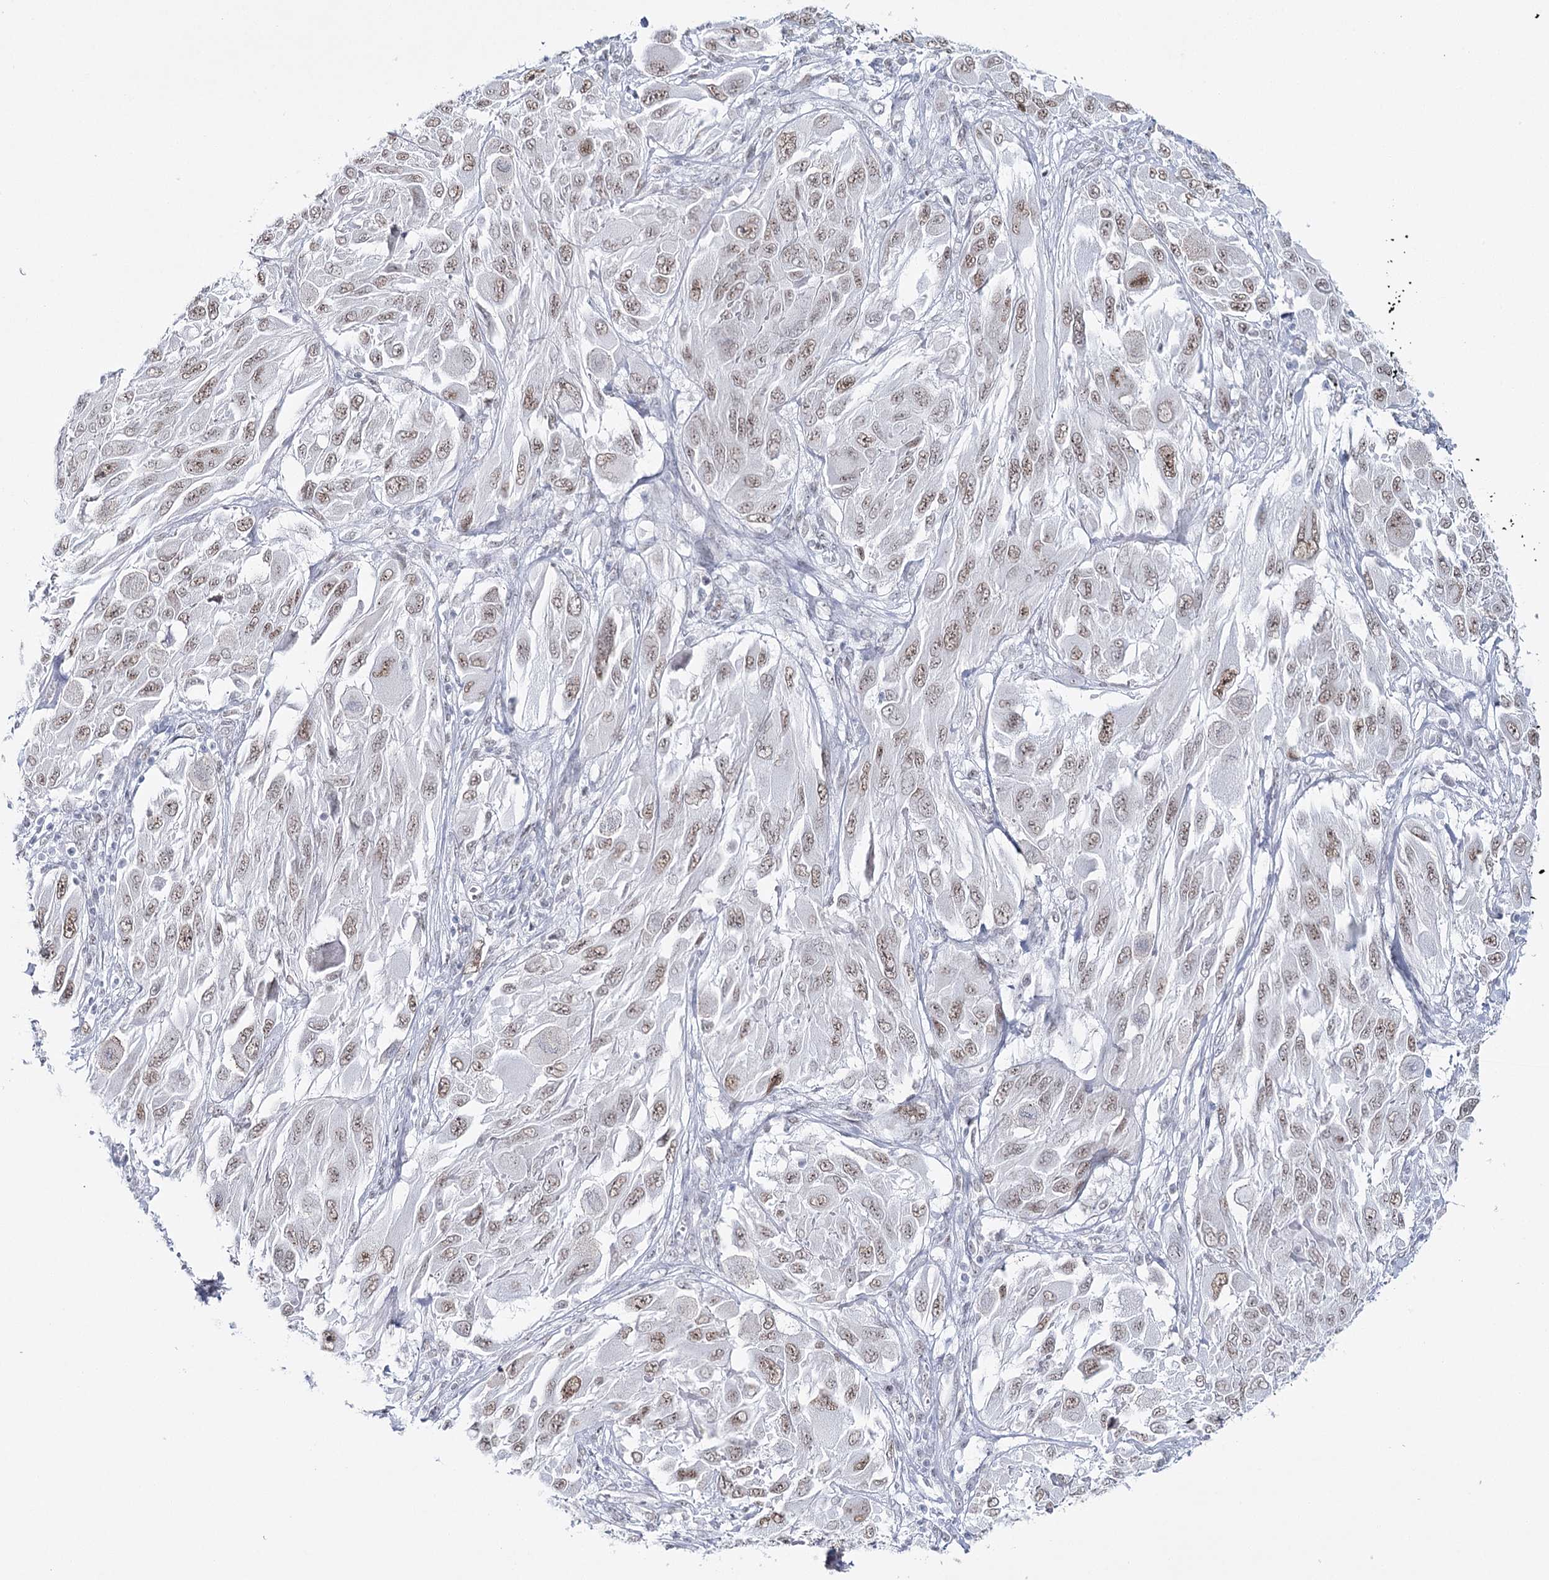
{"staining": {"intensity": "weak", "quantity": ">75%", "location": "nuclear"}, "tissue": "melanoma", "cell_type": "Tumor cells", "image_type": "cancer", "snomed": [{"axis": "morphology", "description": "Malignant melanoma, NOS"}, {"axis": "topography", "description": "Skin"}], "caption": "Immunohistochemistry of malignant melanoma demonstrates low levels of weak nuclear expression in approximately >75% of tumor cells.", "gene": "ZC3H8", "patient": {"sex": "female", "age": 91}}